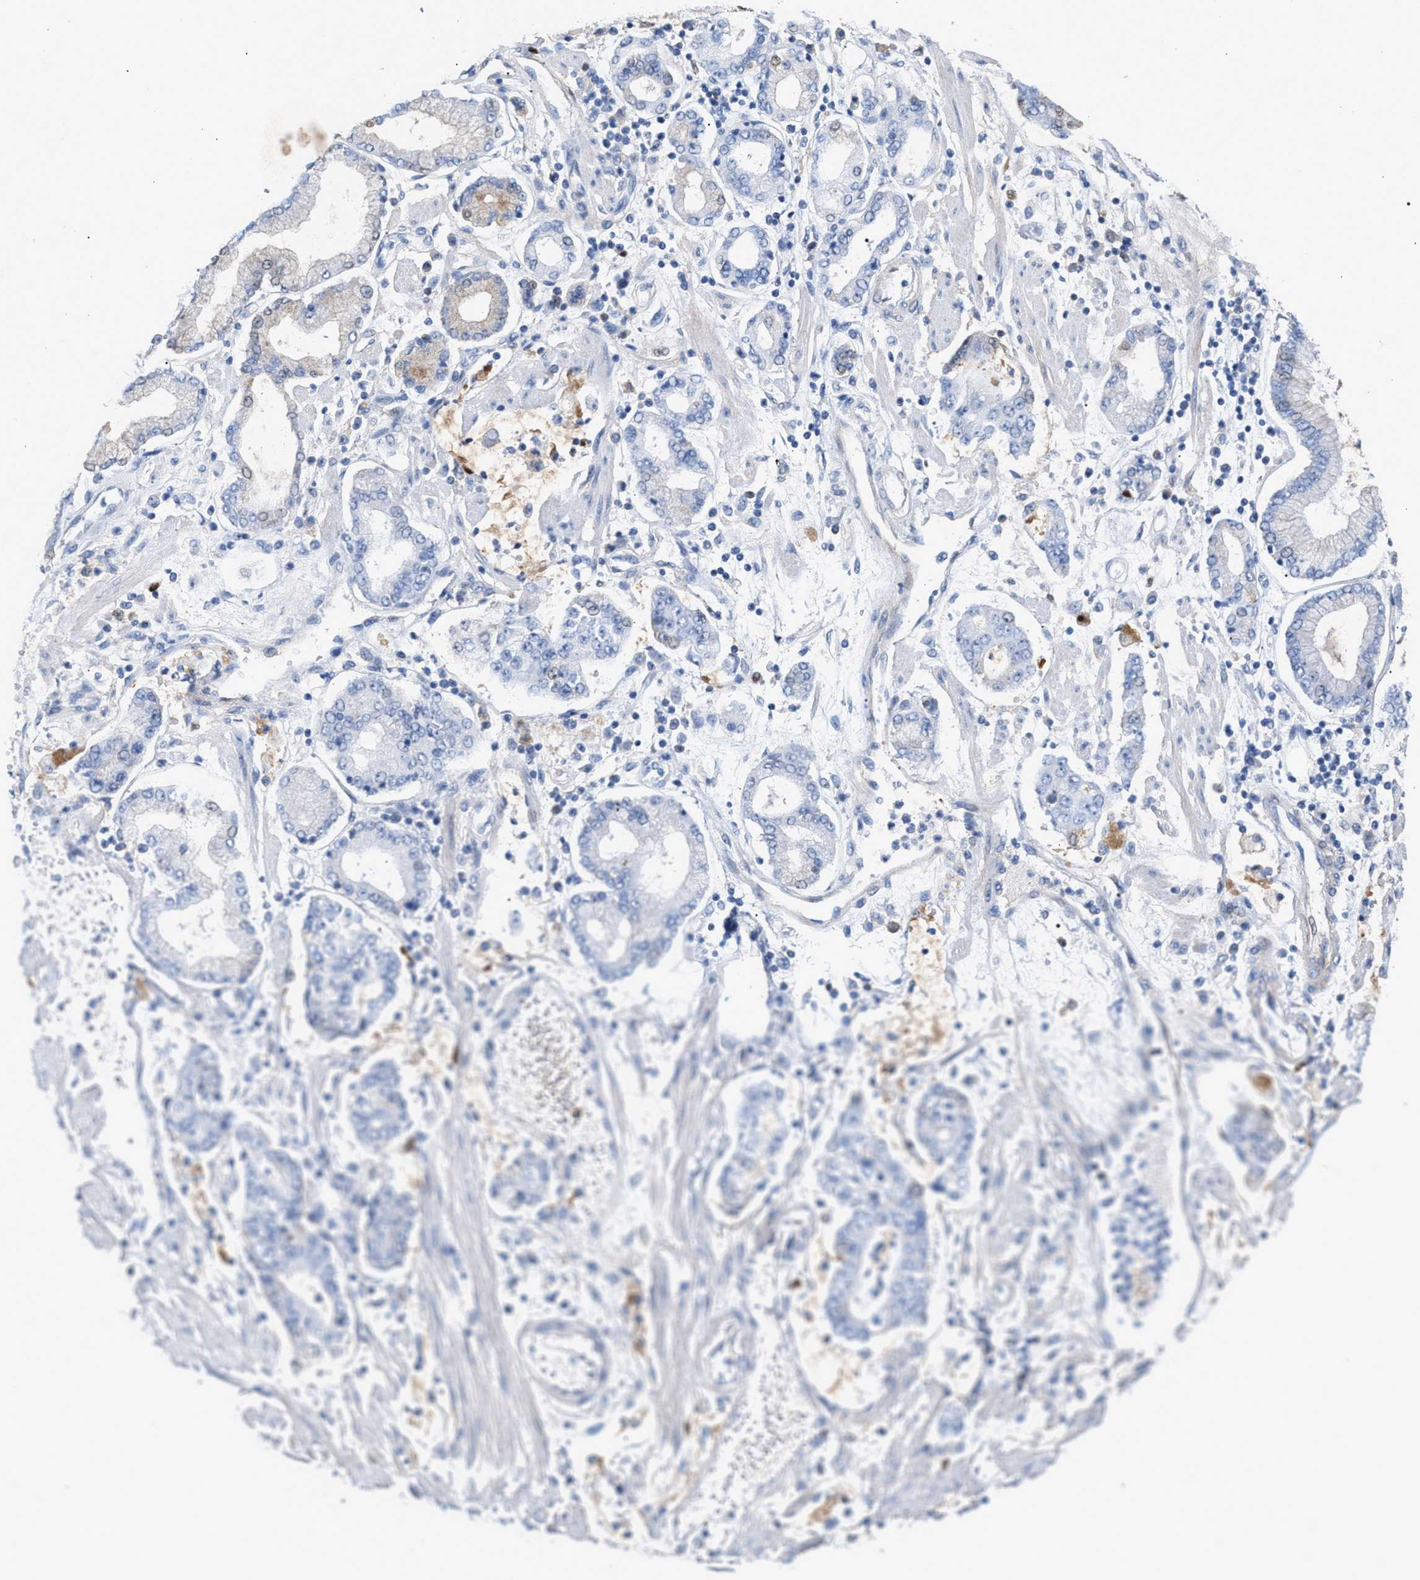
{"staining": {"intensity": "negative", "quantity": "none", "location": "none"}, "tissue": "stomach cancer", "cell_type": "Tumor cells", "image_type": "cancer", "snomed": [{"axis": "morphology", "description": "Adenocarcinoma, NOS"}, {"axis": "topography", "description": "Stomach"}], "caption": "DAB (3,3'-diaminobenzidine) immunohistochemical staining of stomach adenocarcinoma reveals no significant staining in tumor cells. (DAB immunohistochemistry (IHC), high magnification).", "gene": "APOH", "patient": {"sex": "male", "age": 76}}